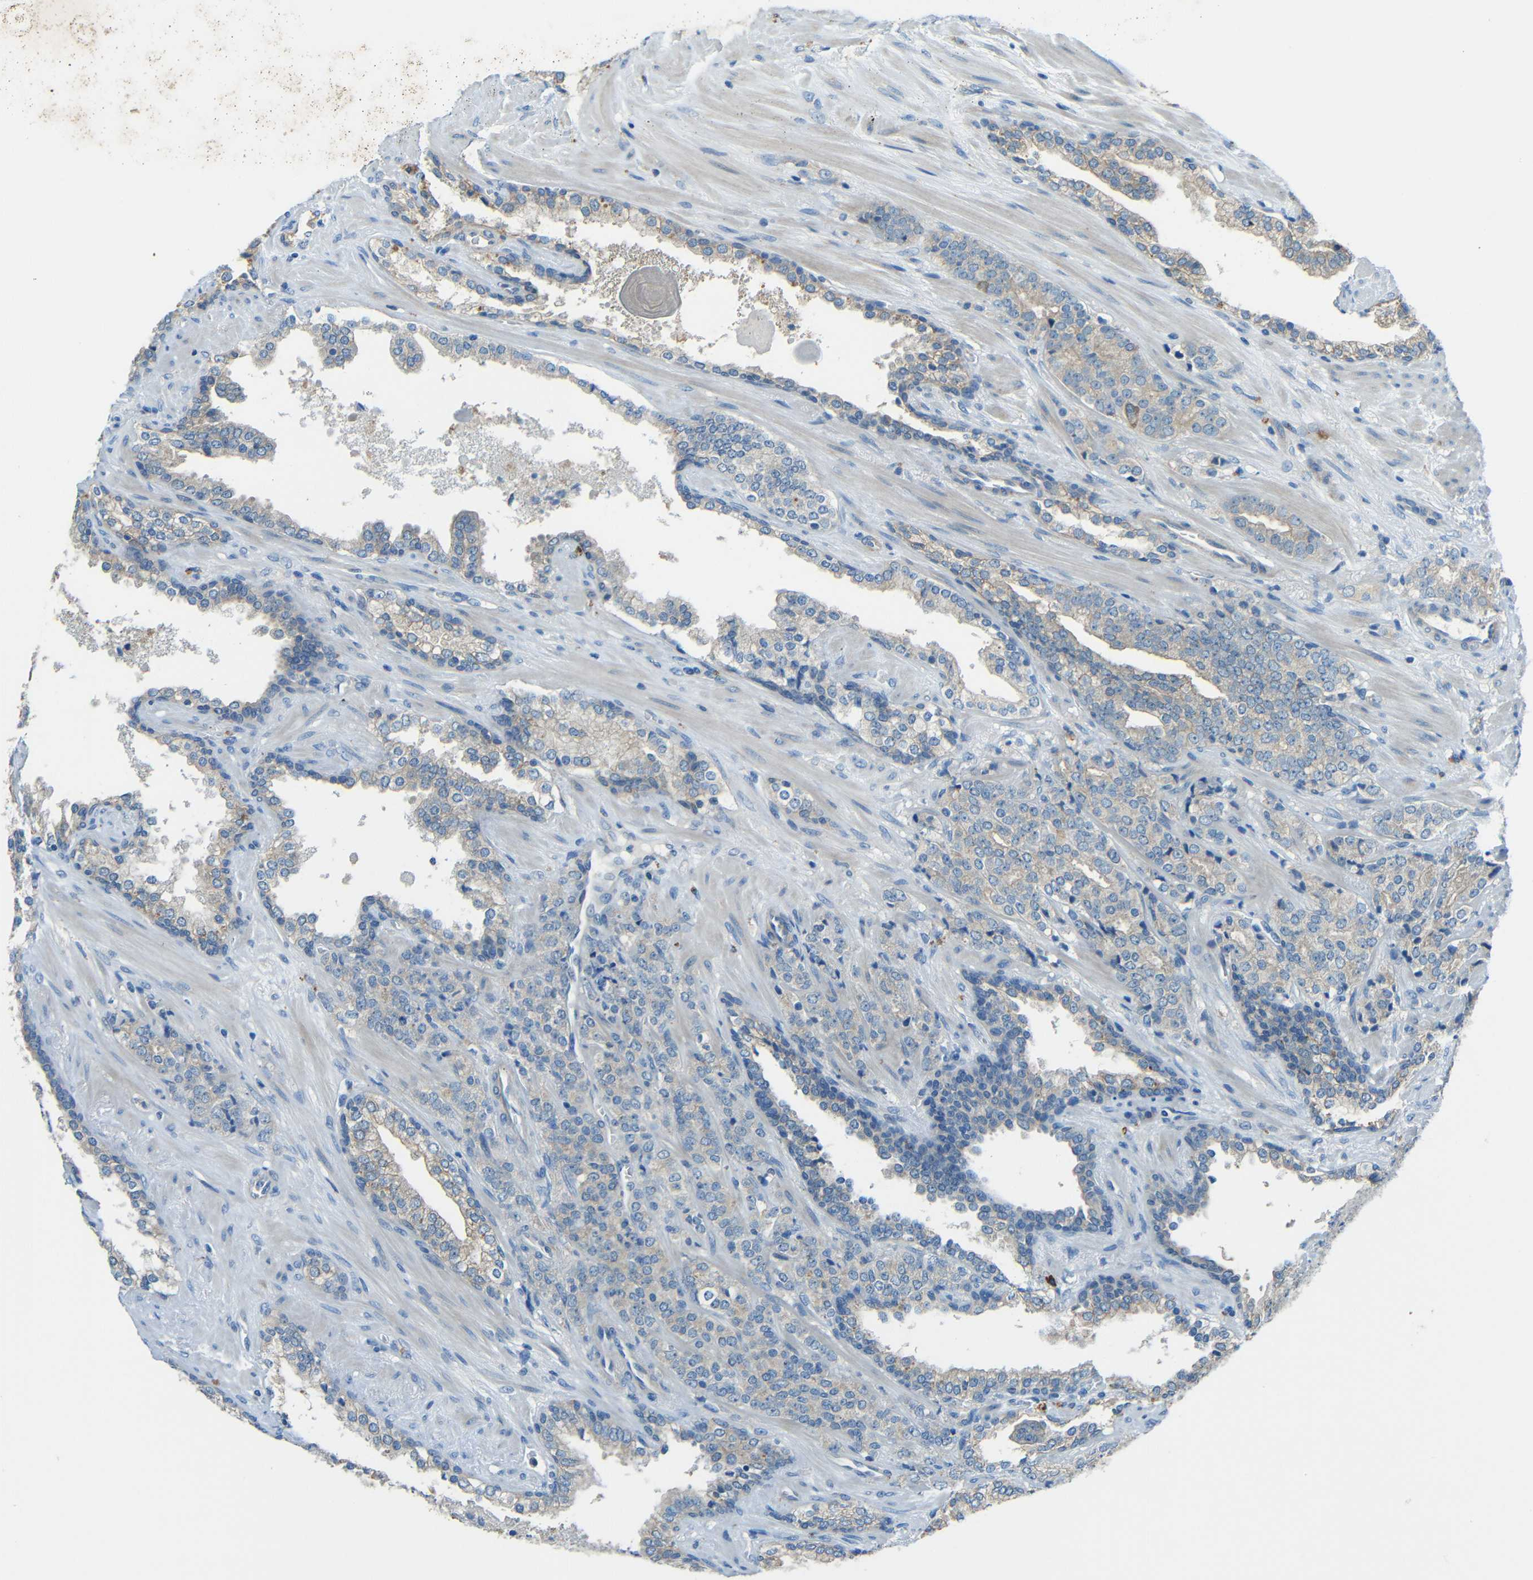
{"staining": {"intensity": "weak", "quantity": "25%-75%", "location": "cytoplasmic/membranous"}, "tissue": "prostate cancer", "cell_type": "Tumor cells", "image_type": "cancer", "snomed": [{"axis": "morphology", "description": "Adenocarcinoma, High grade"}, {"axis": "topography", "description": "Prostate"}], "caption": "Human prostate high-grade adenocarcinoma stained with a brown dye exhibits weak cytoplasmic/membranous positive positivity in about 25%-75% of tumor cells.", "gene": "CYP26B1", "patient": {"sex": "male", "age": 71}}